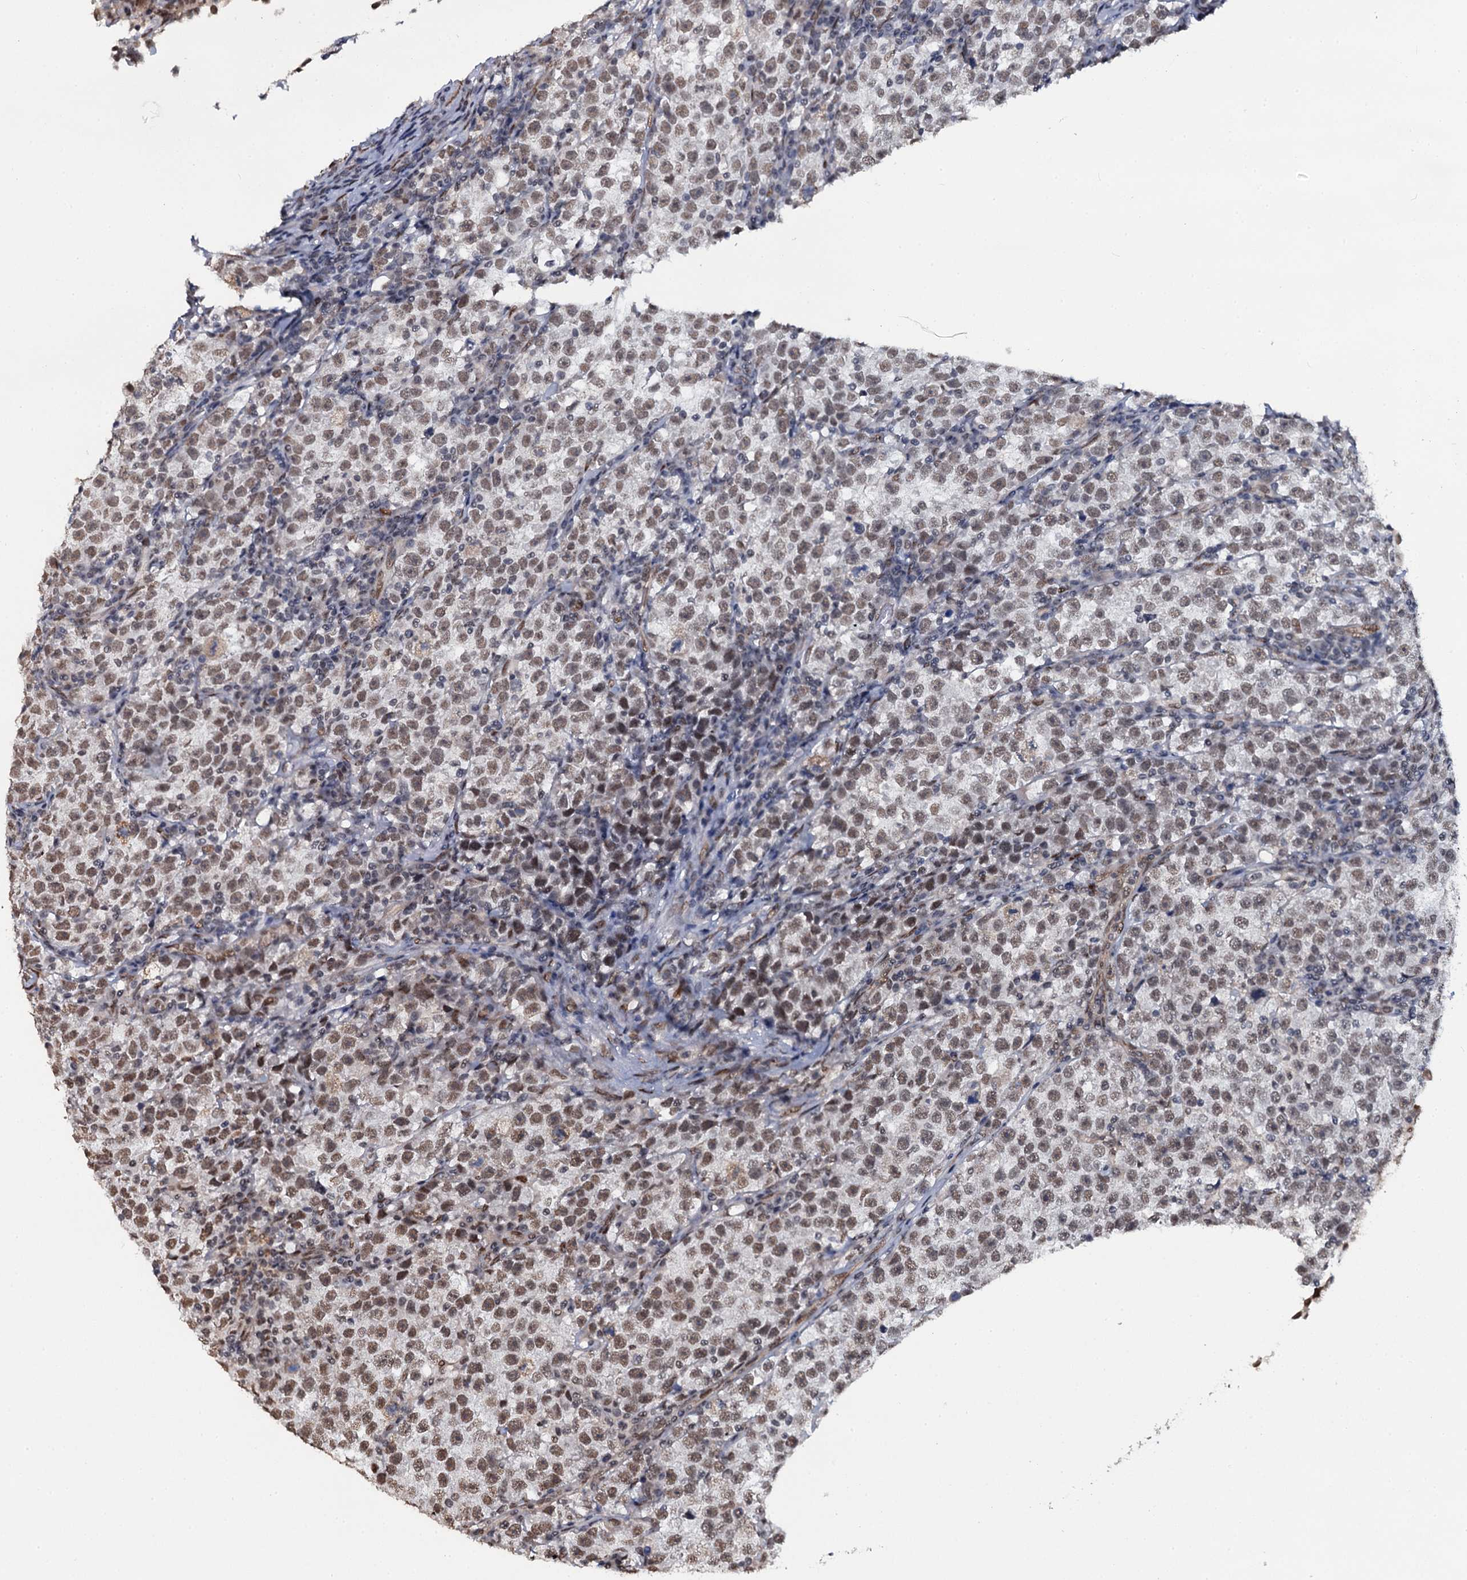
{"staining": {"intensity": "moderate", "quantity": ">75%", "location": "nuclear"}, "tissue": "testis cancer", "cell_type": "Tumor cells", "image_type": "cancer", "snomed": [{"axis": "morphology", "description": "Normal tissue, NOS"}, {"axis": "morphology", "description": "Seminoma, NOS"}, {"axis": "topography", "description": "Testis"}], "caption": "An IHC micrograph of neoplastic tissue is shown. Protein staining in brown highlights moderate nuclear positivity in seminoma (testis) within tumor cells.", "gene": "SH2D4B", "patient": {"sex": "male", "age": 43}}